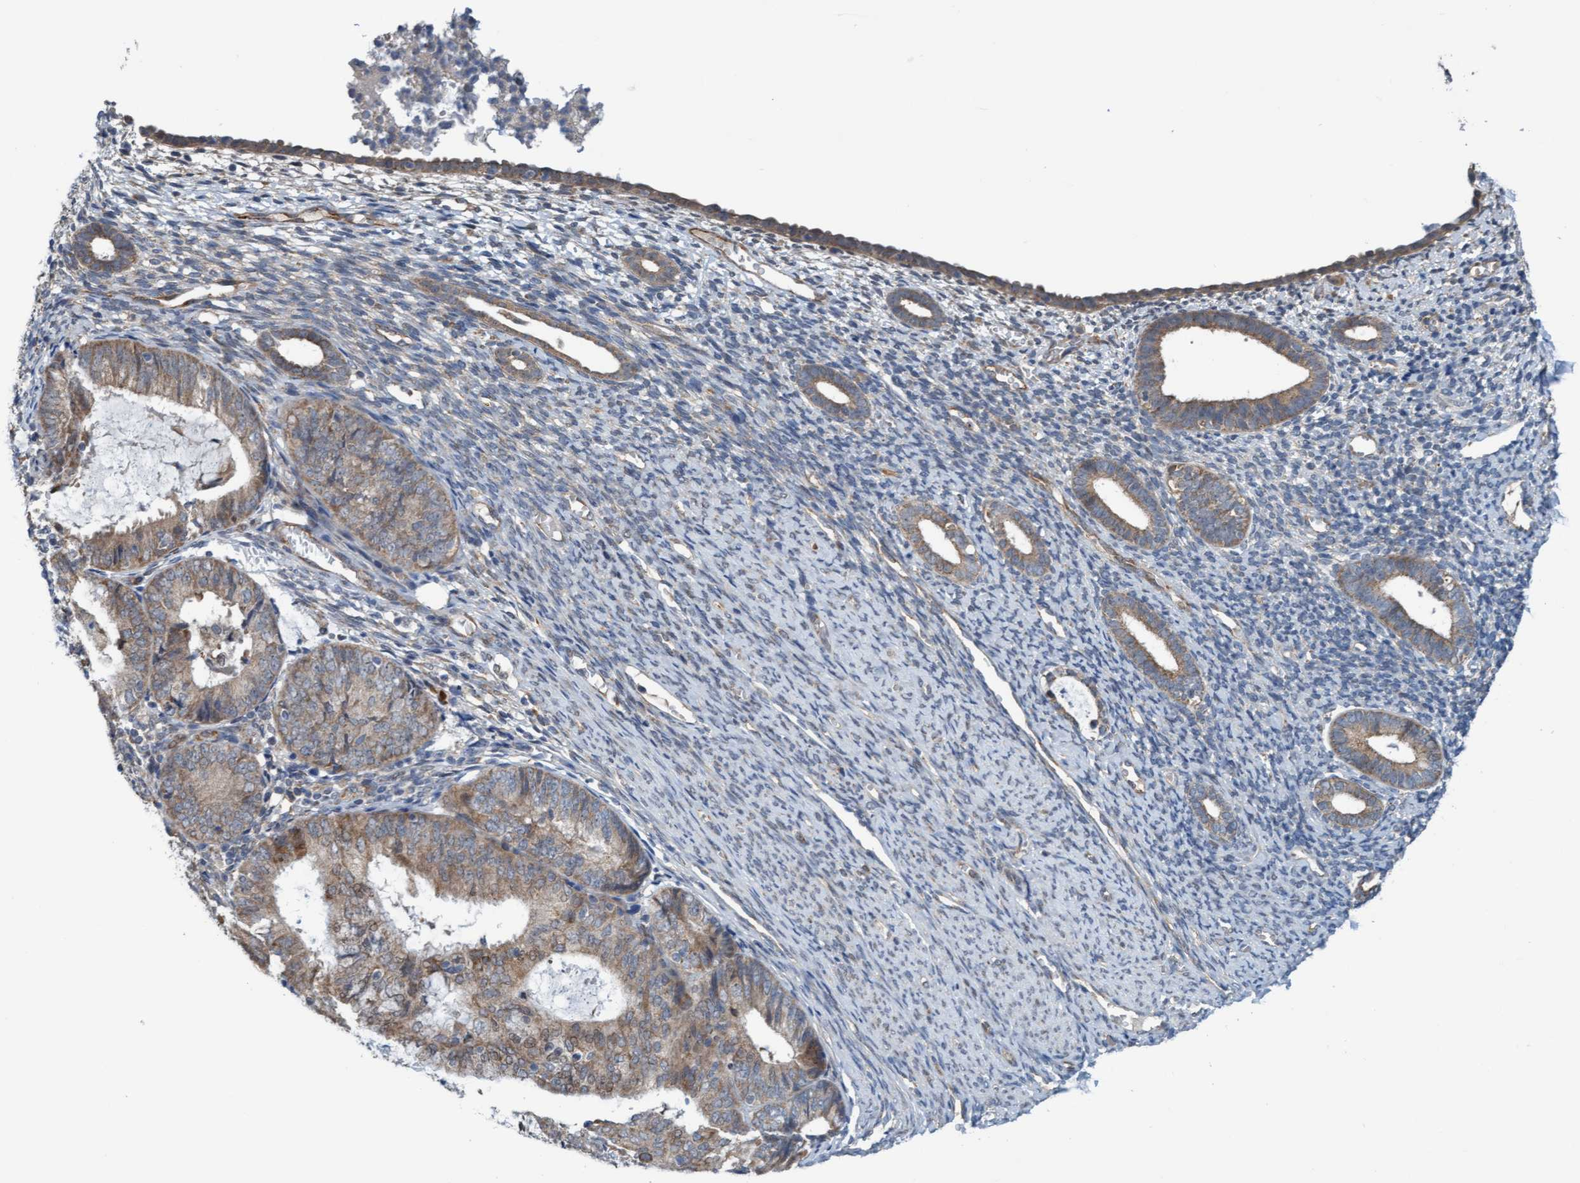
{"staining": {"intensity": "negative", "quantity": "none", "location": "none"}, "tissue": "endometrium", "cell_type": "Cells in endometrial stroma", "image_type": "normal", "snomed": [{"axis": "morphology", "description": "Normal tissue, NOS"}, {"axis": "morphology", "description": "Adenocarcinoma, NOS"}, {"axis": "topography", "description": "Endometrium"}], "caption": "This is an immunohistochemistry photomicrograph of unremarkable endometrium. There is no staining in cells in endometrial stroma.", "gene": "ZNF566", "patient": {"sex": "female", "age": 57}}